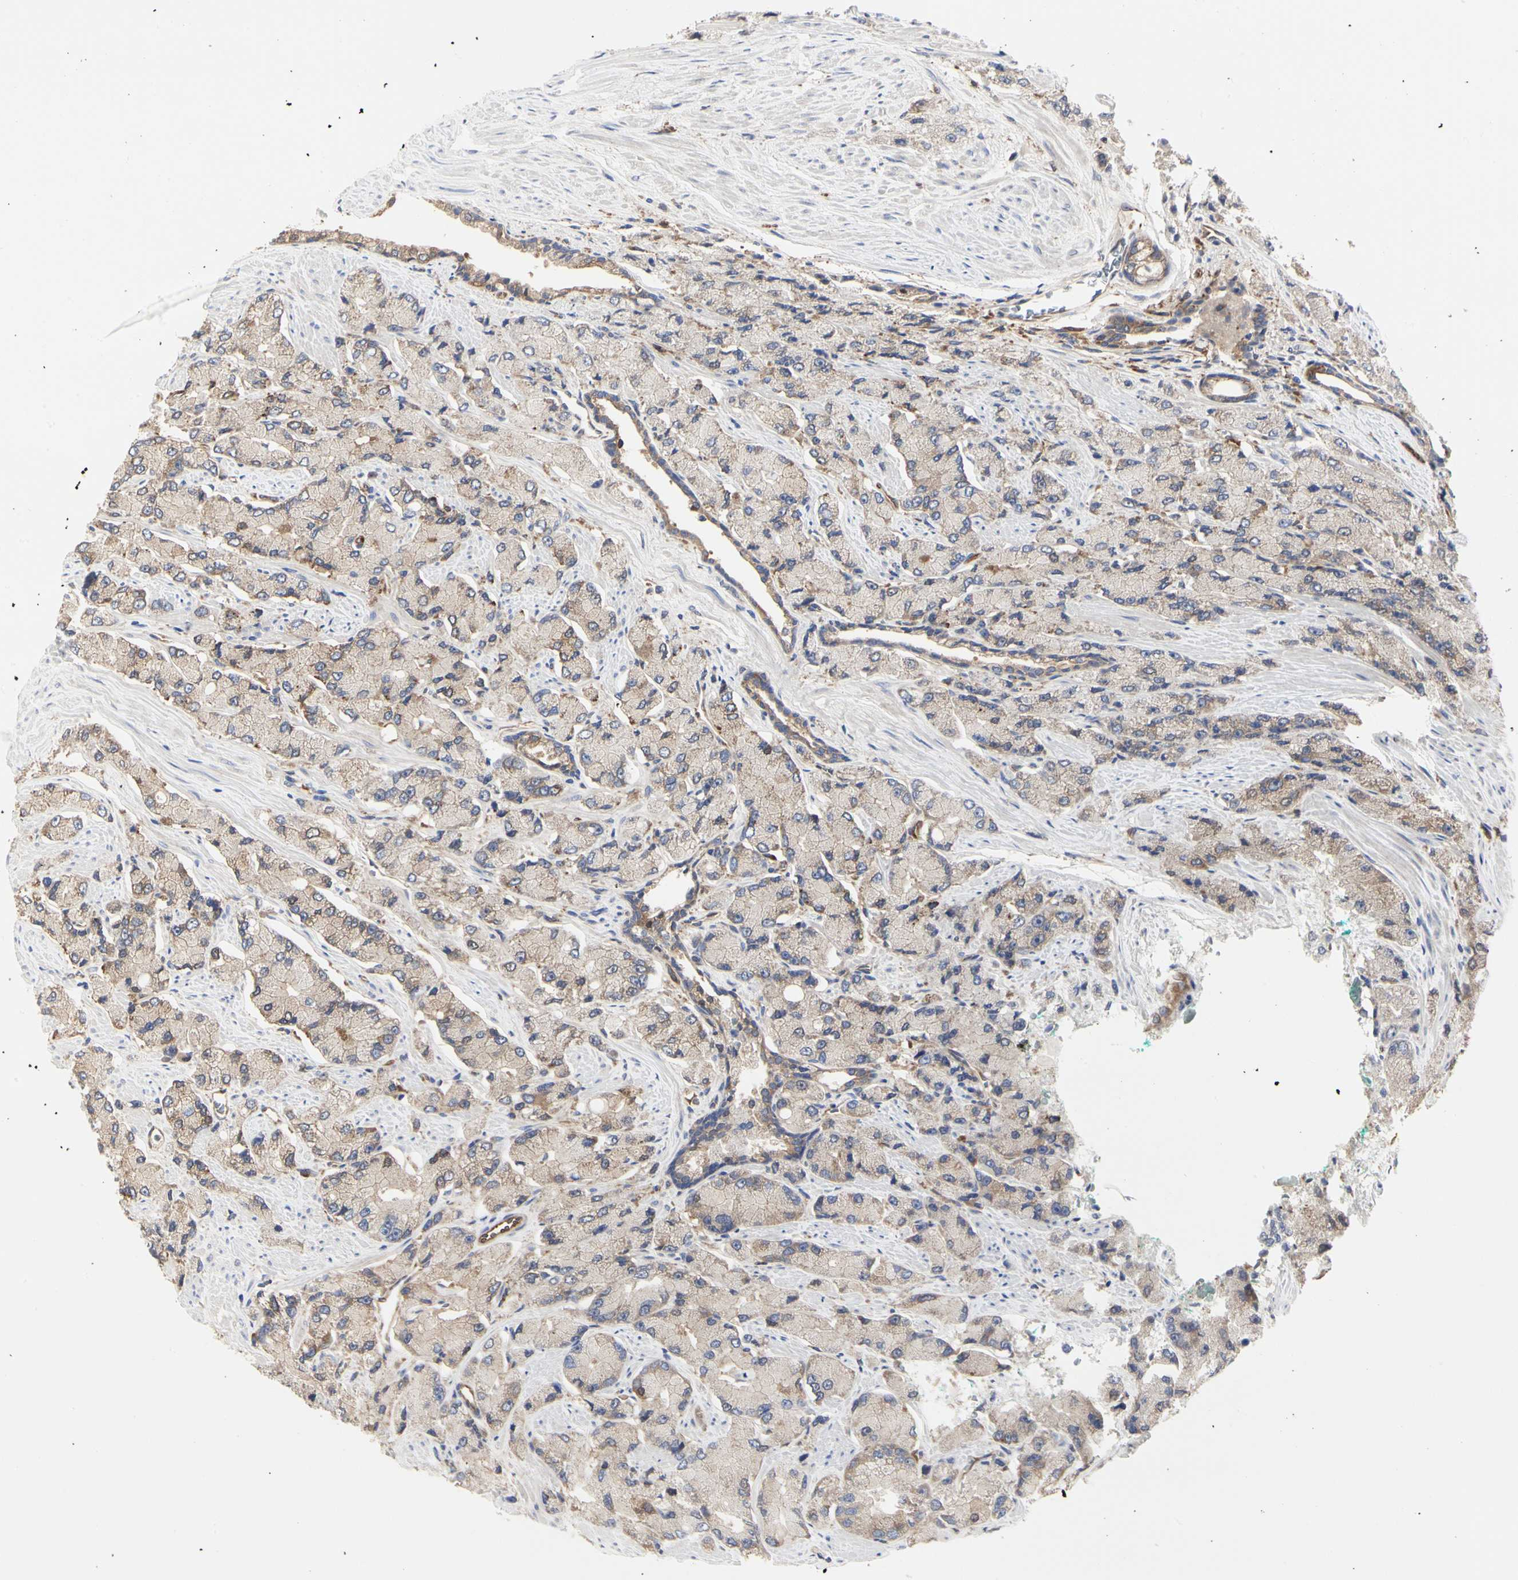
{"staining": {"intensity": "weak", "quantity": ">75%", "location": "cytoplasmic/membranous"}, "tissue": "prostate cancer", "cell_type": "Tumor cells", "image_type": "cancer", "snomed": [{"axis": "morphology", "description": "Adenocarcinoma, High grade"}, {"axis": "topography", "description": "Prostate"}], "caption": "Weak cytoplasmic/membranous protein expression is seen in about >75% of tumor cells in high-grade adenocarcinoma (prostate).", "gene": "C3orf52", "patient": {"sex": "male", "age": 58}}